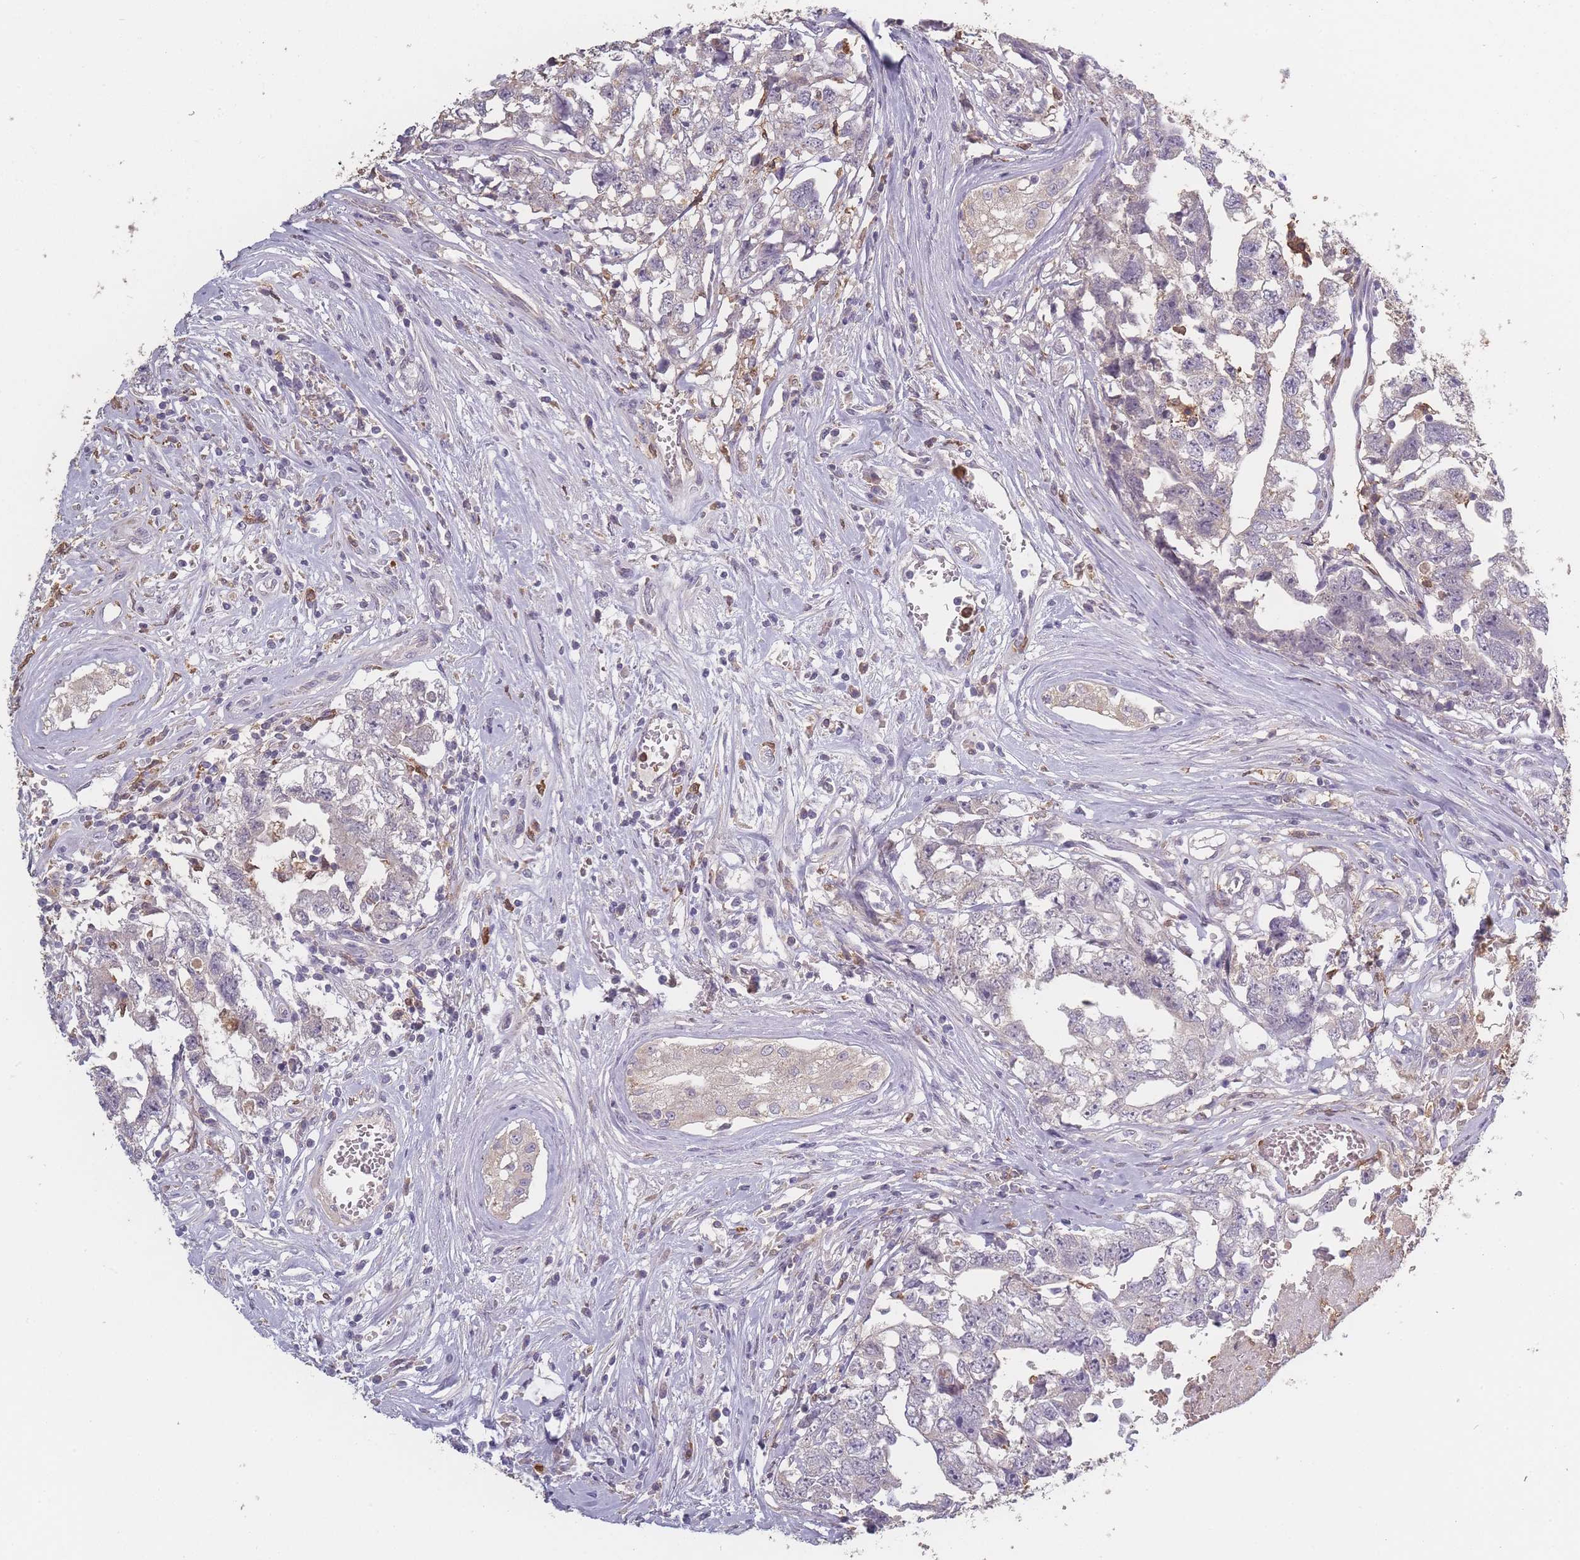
{"staining": {"intensity": "negative", "quantity": "none", "location": "none"}, "tissue": "testis cancer", "cell_type": "Tumor cells", "image_type": "cancer", "snomed": [{"axis": "morphology", "description": "Carcinoma, Embryonal, NOS"}, {"axis": "topography", "description": "Testis"}], "caption": "Embryonal carcinoma (testis) stained for a protein using IHC displays no expression tumor cells.", "gene": "BST1", "patient": {"sex": "male", "age": 22}}